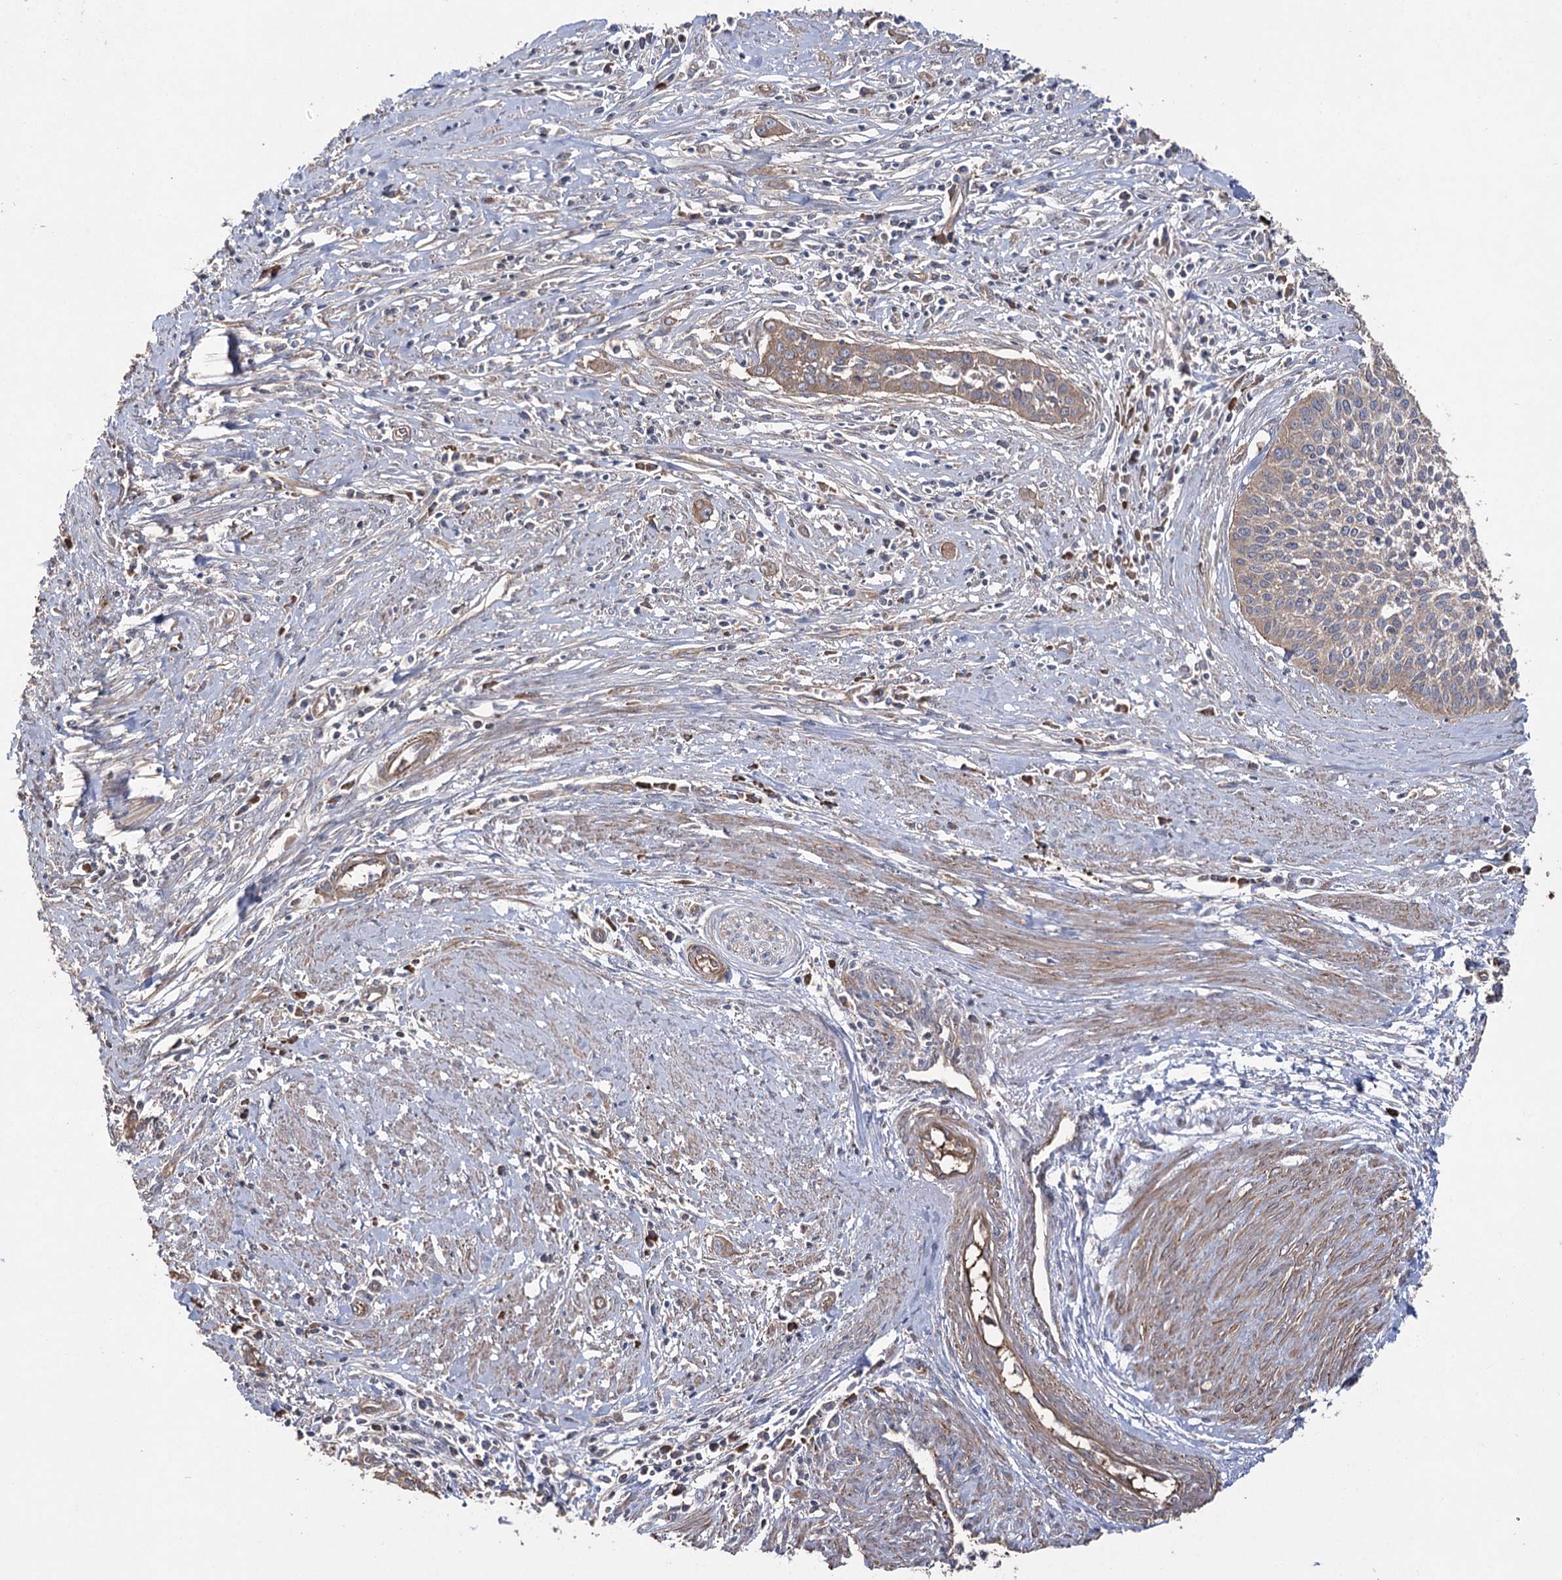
{"staining": {"intensity": "weak", "quantity": "25%-75%", "location": "cytoplasmic/membranous"}, "tissue": "cervical cancer", "cell_type": "Tumor cells", "image_type": "cancer", "snomed": [{"axis": "morphology", "description": "Squamous cell carcinoma, NOS"}, {"axis": "topography", "description": "Cervix"}], "caption": "Immunohistochemistry (IHC) image of squamous cell carcinoma (cervical) stained for a protein (brown), which reveals low levels of weak cytoplasmic/membranous staining in approximately 25%-75% of tumor cells.", "gene": "LARS2", "patient": {"sex": "female", "age": 34}}